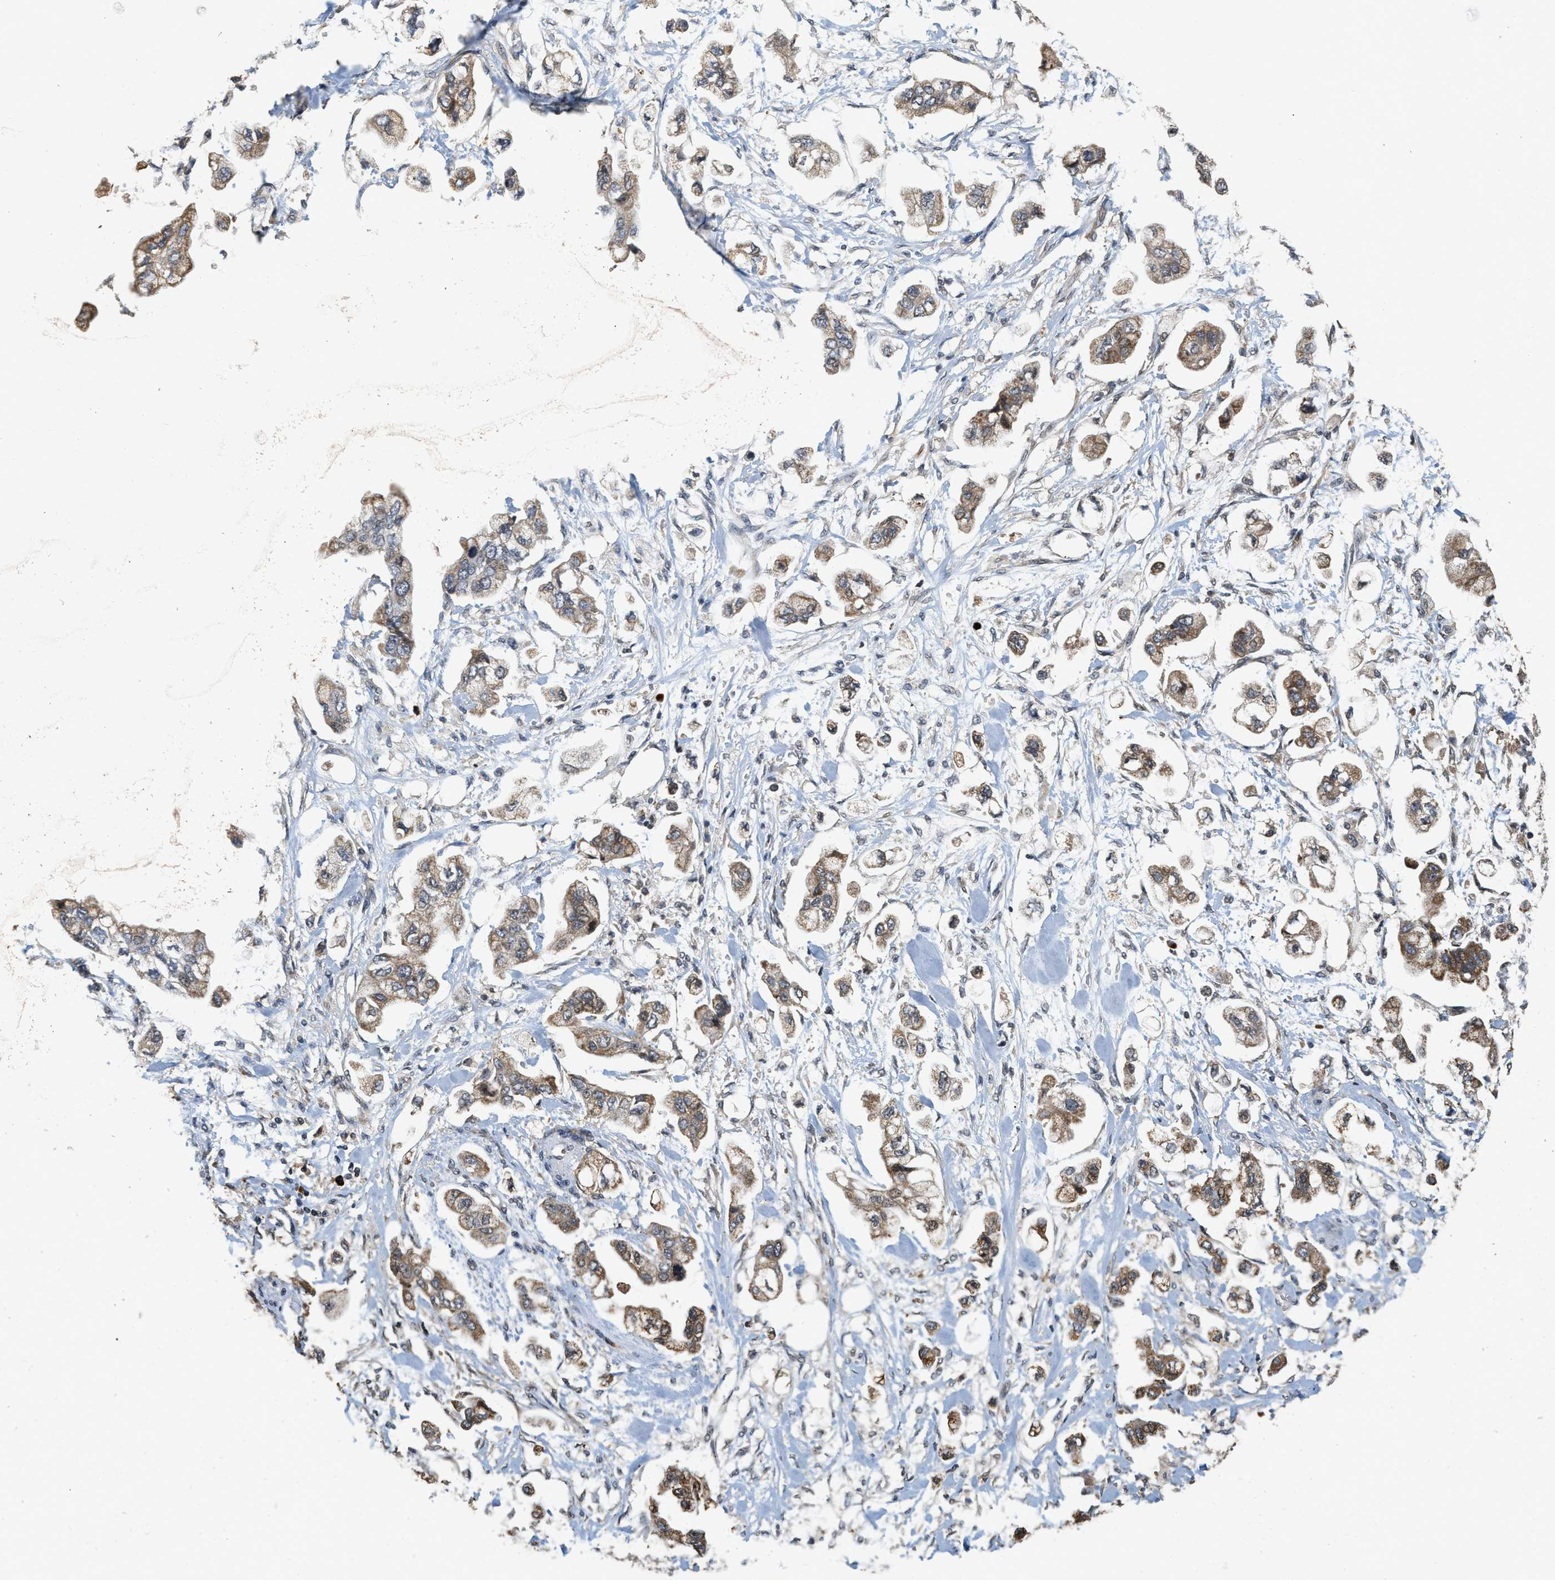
{"staining": {"intensity": "moderate", "quantity": ">75%", "location": "cytoplasmic/membranous"}, "tissue": "stomach cancer", "cell_type": "Tumor cells", "image_type": "cancer", "snomed": [{"axis": "morphology", "description": "Adenocarcinoma, NOS"}, {"axis": "topography", "description": "Stomach"}], "caption": "Immunohistochemical staining of human stomach cancer (adenocarcinoma) exhibits medium levels of moderate cytoplasmic/membranous protein expression in approximately >75% of tumor cells.", "gene": "ELP2", "patient": {"sex": "male", "age": 62}}